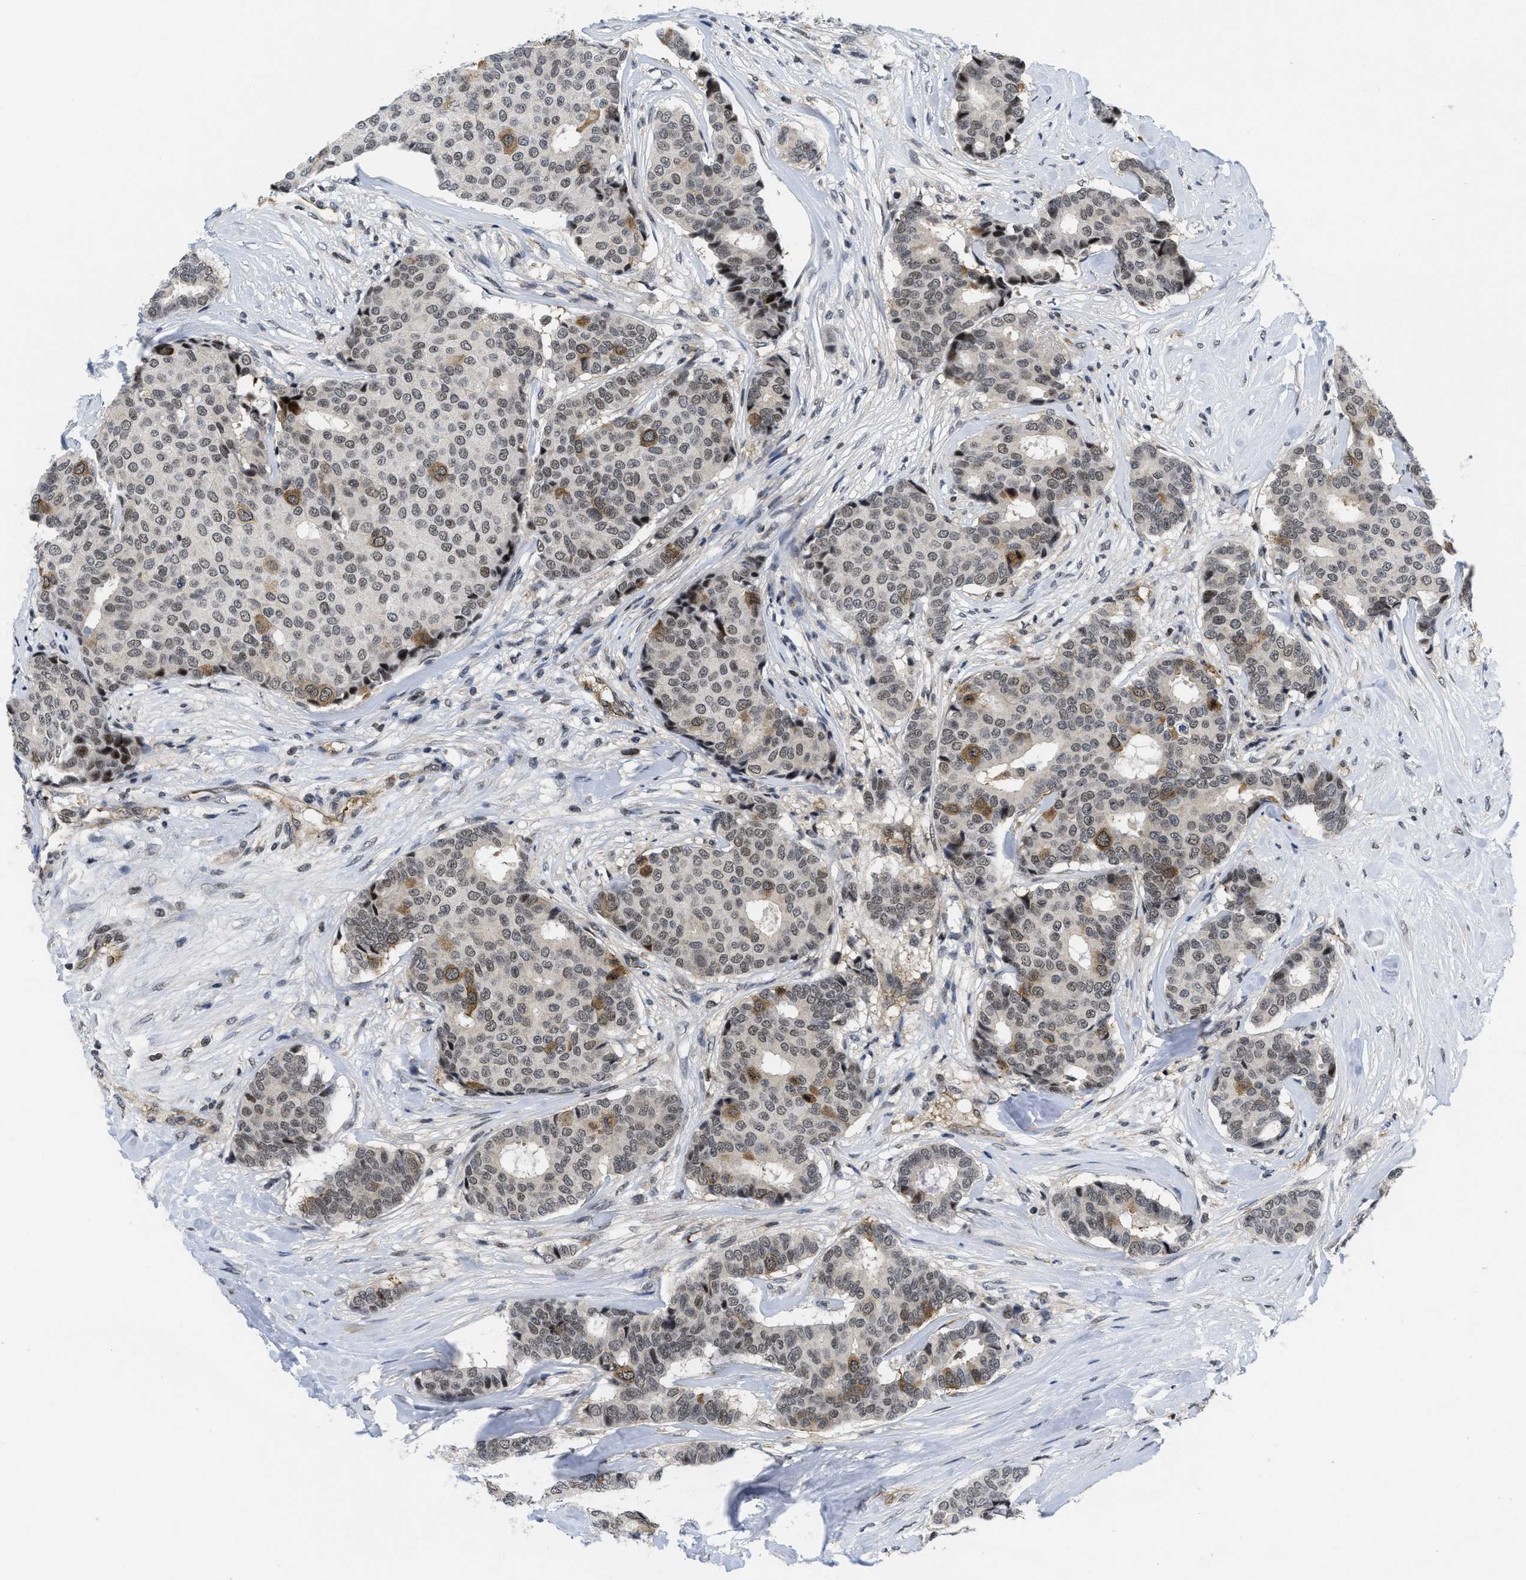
{"staining": {"intensity": "moderate", "quantity": "<25%", "location": "cytoplasmic/membranous,nuclear"}, "tissue": "breast cancer", "cell_type": "Tumor cells", "image_type": "cancer", "snomed": [{"axis": "morphology", "description": "Duct carcinoma"}, {"axis": "topography", "description": "Breast"}], "caption": "Breast infiltrating ductal carcinoma stained for a protein exhibits moderate cytoplasmic/membranous and nuclear positivity in tumor cells.", "gene": "HIF1A", "patient": {"sex": "female", "age": 75}}